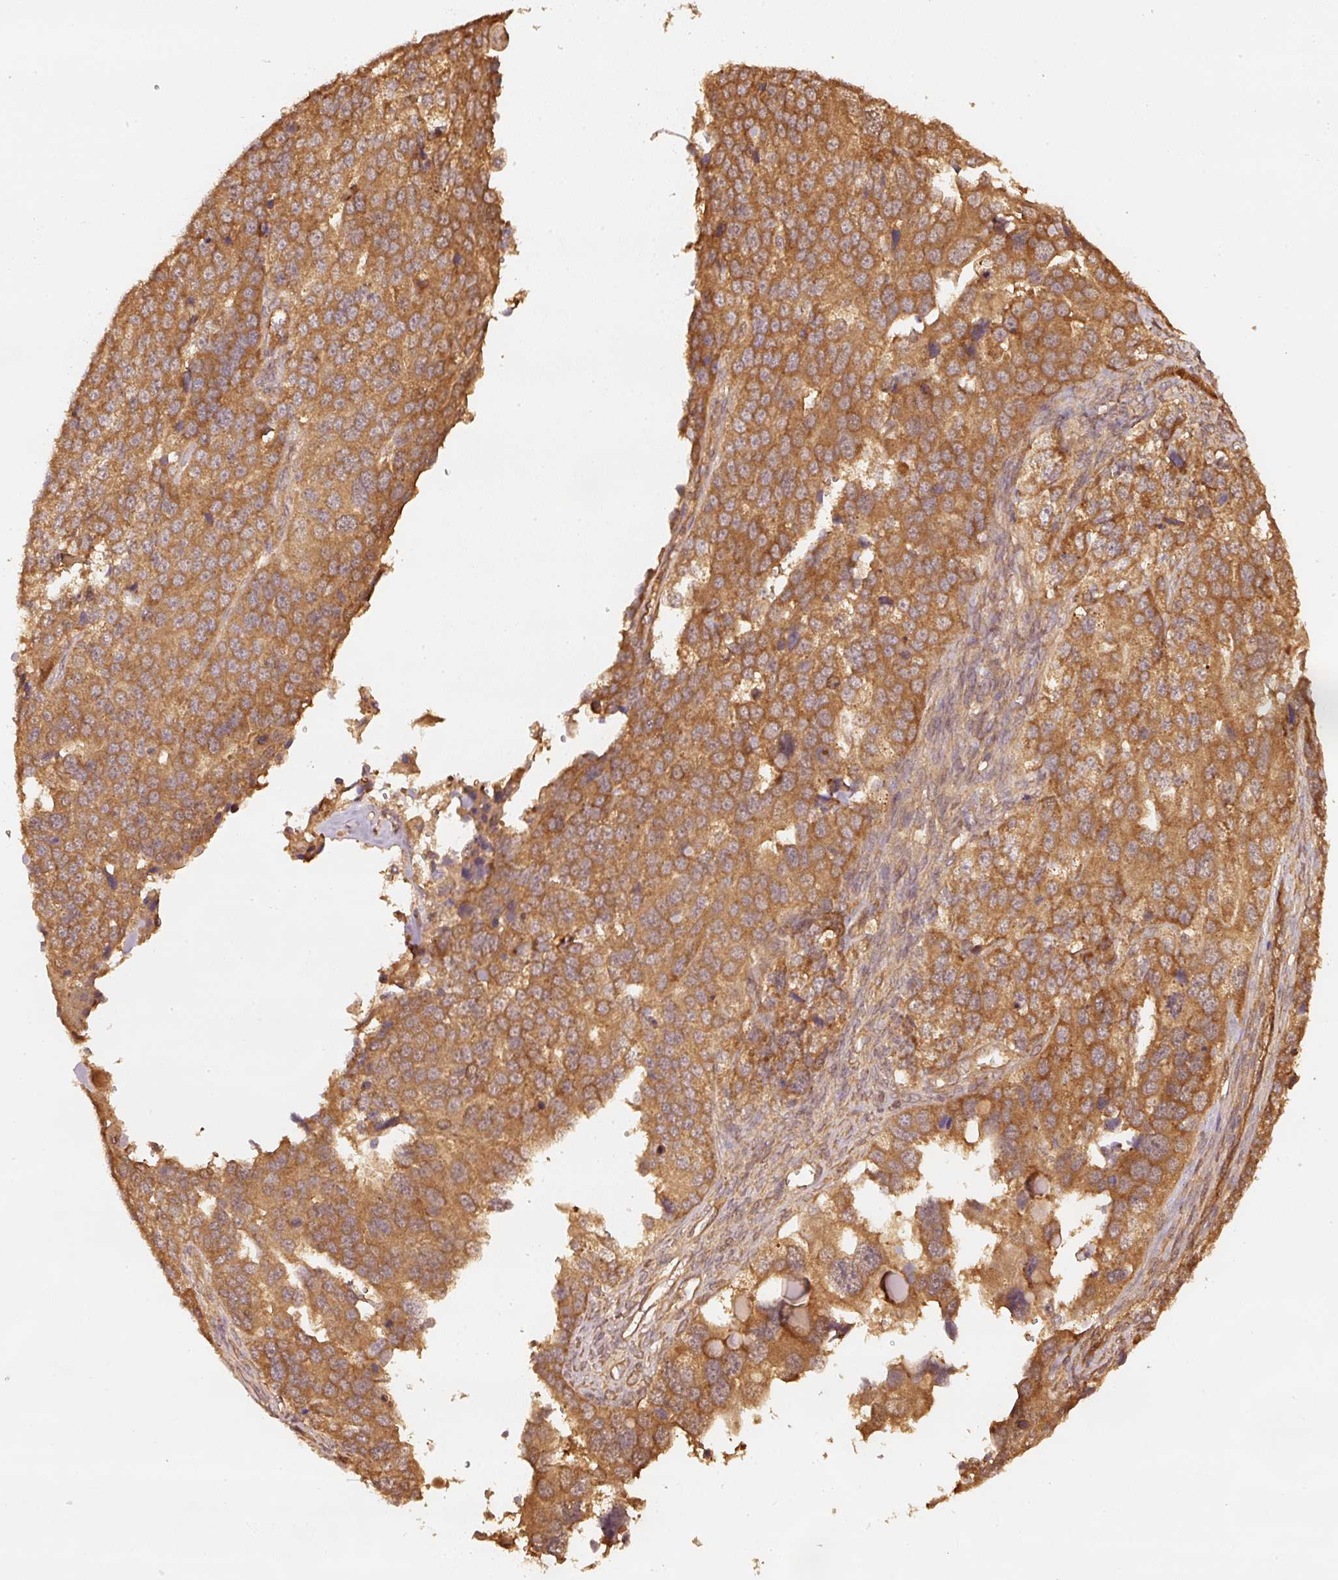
{"staining": {"intensity": "strong", "quantity": ">75%", "location": "cytoplasmic/membranous"}, "tissue": "ovarian cancer", "cell_type": "Tumor cells", "image_type": "cancer", "snomed": [{"axis": "morphology", "description": "Cystadenocarcinoma, serous, NOS"}, {"axis": "topography", "description": "Ovary"}], "caption": "Immunohistochemical staining of human ovarian cancer (serous cystadenocarcinoma) displays high levels of strong cytoplasmic/membranous staining in approximately >75% of tumor cells.", "gene": "STAU1", "patient": {"sex": "female", "age": 76}}